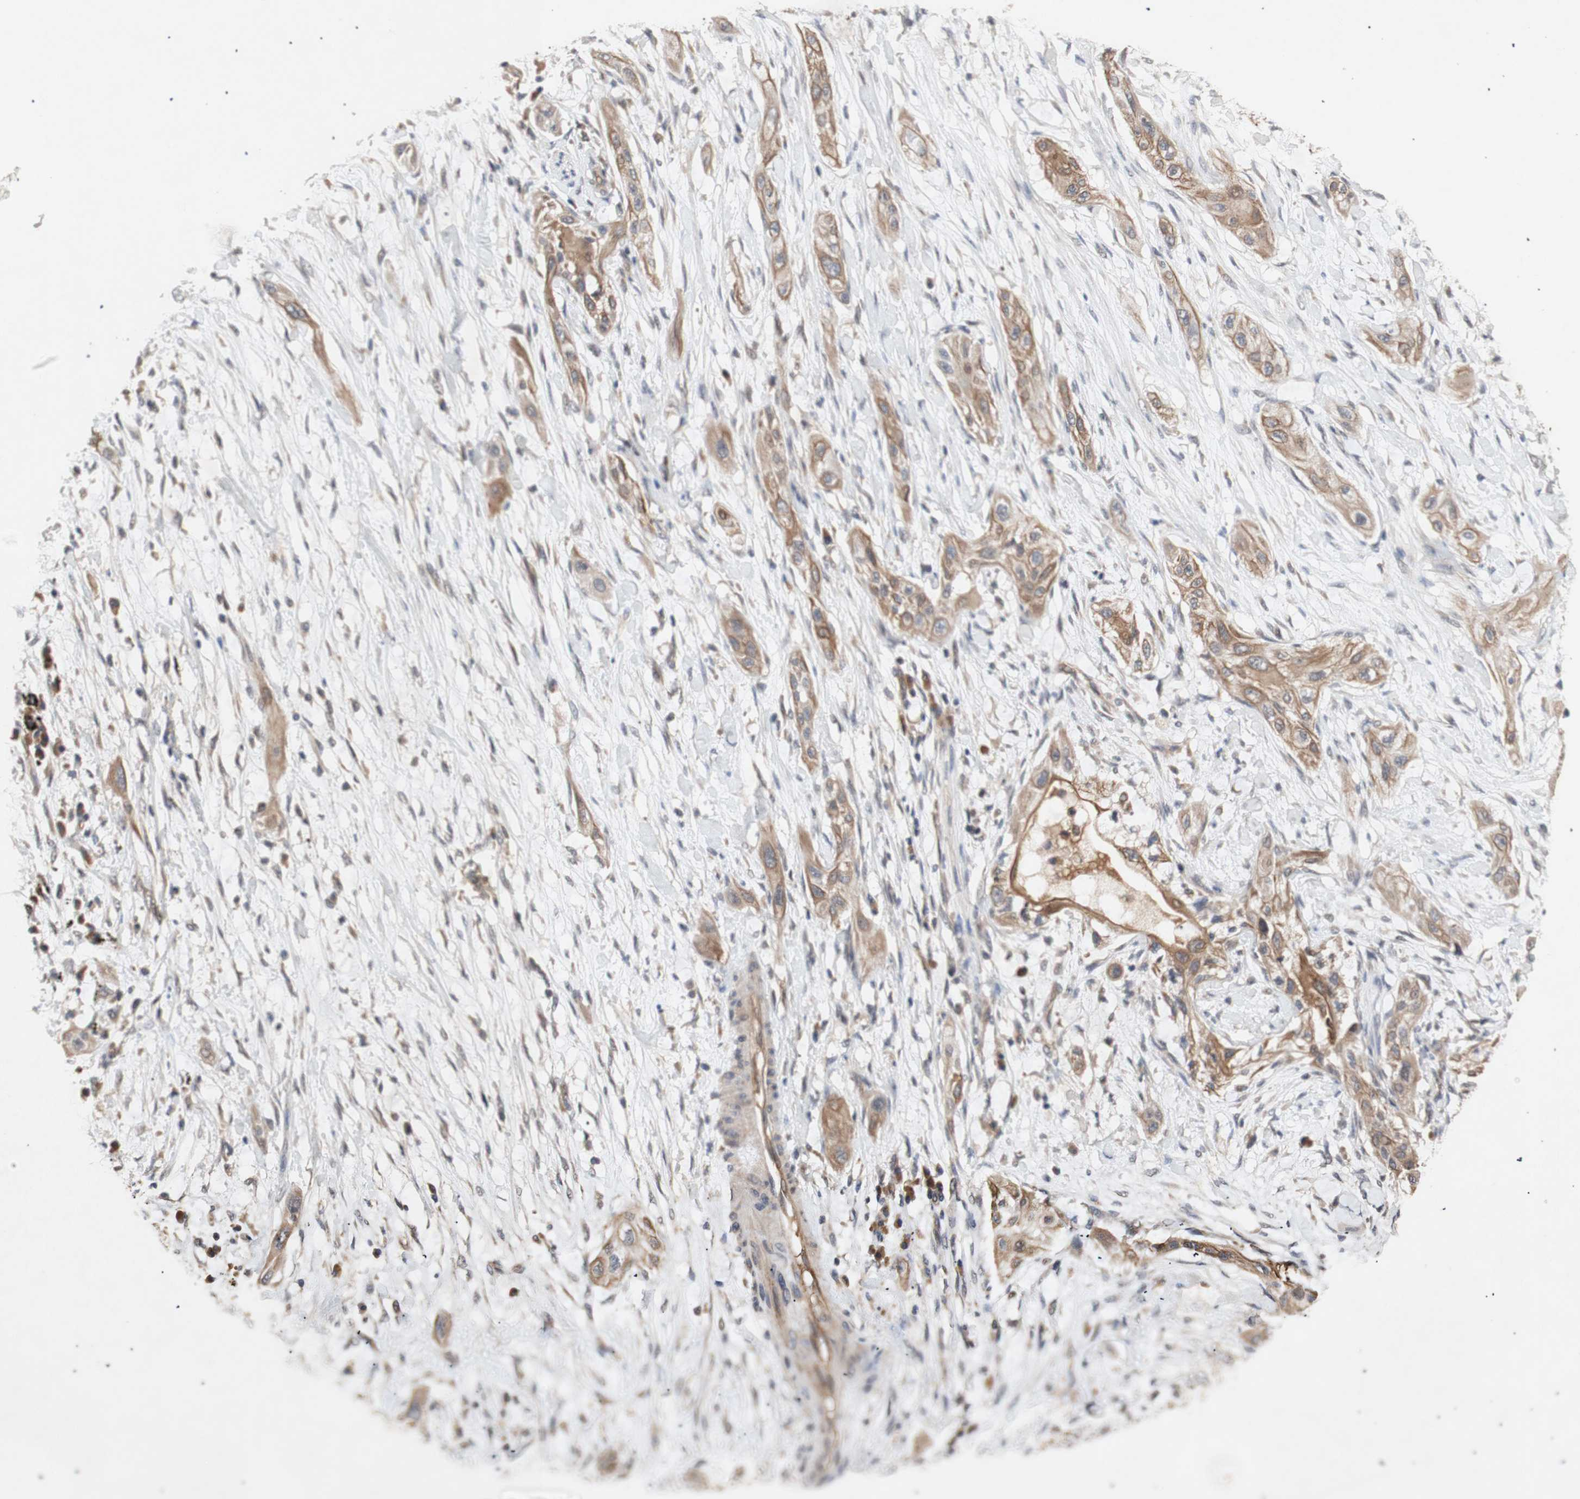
{"staining": {"intensity": "moderate", "quantity": ">75%", "location": "cytoplasmic/membranous"}, "tissue": "lung cancer", "cell_type": "Tumor cells", "image_type": "cancer", "snomed": [{"axis": "morphology", "description": "Squamous cell carcinoma, NOS"}, {"axis": "topography", "description": "Lung"}], "caption": "Protein expression by IHC reveals moderate cytoplasmic/membranous positivity in approximately >75% of tumor cells in lung squamous cell carcinoma.", "gene": "PKN1", "patient": {"sex": "female", "age": 47}}